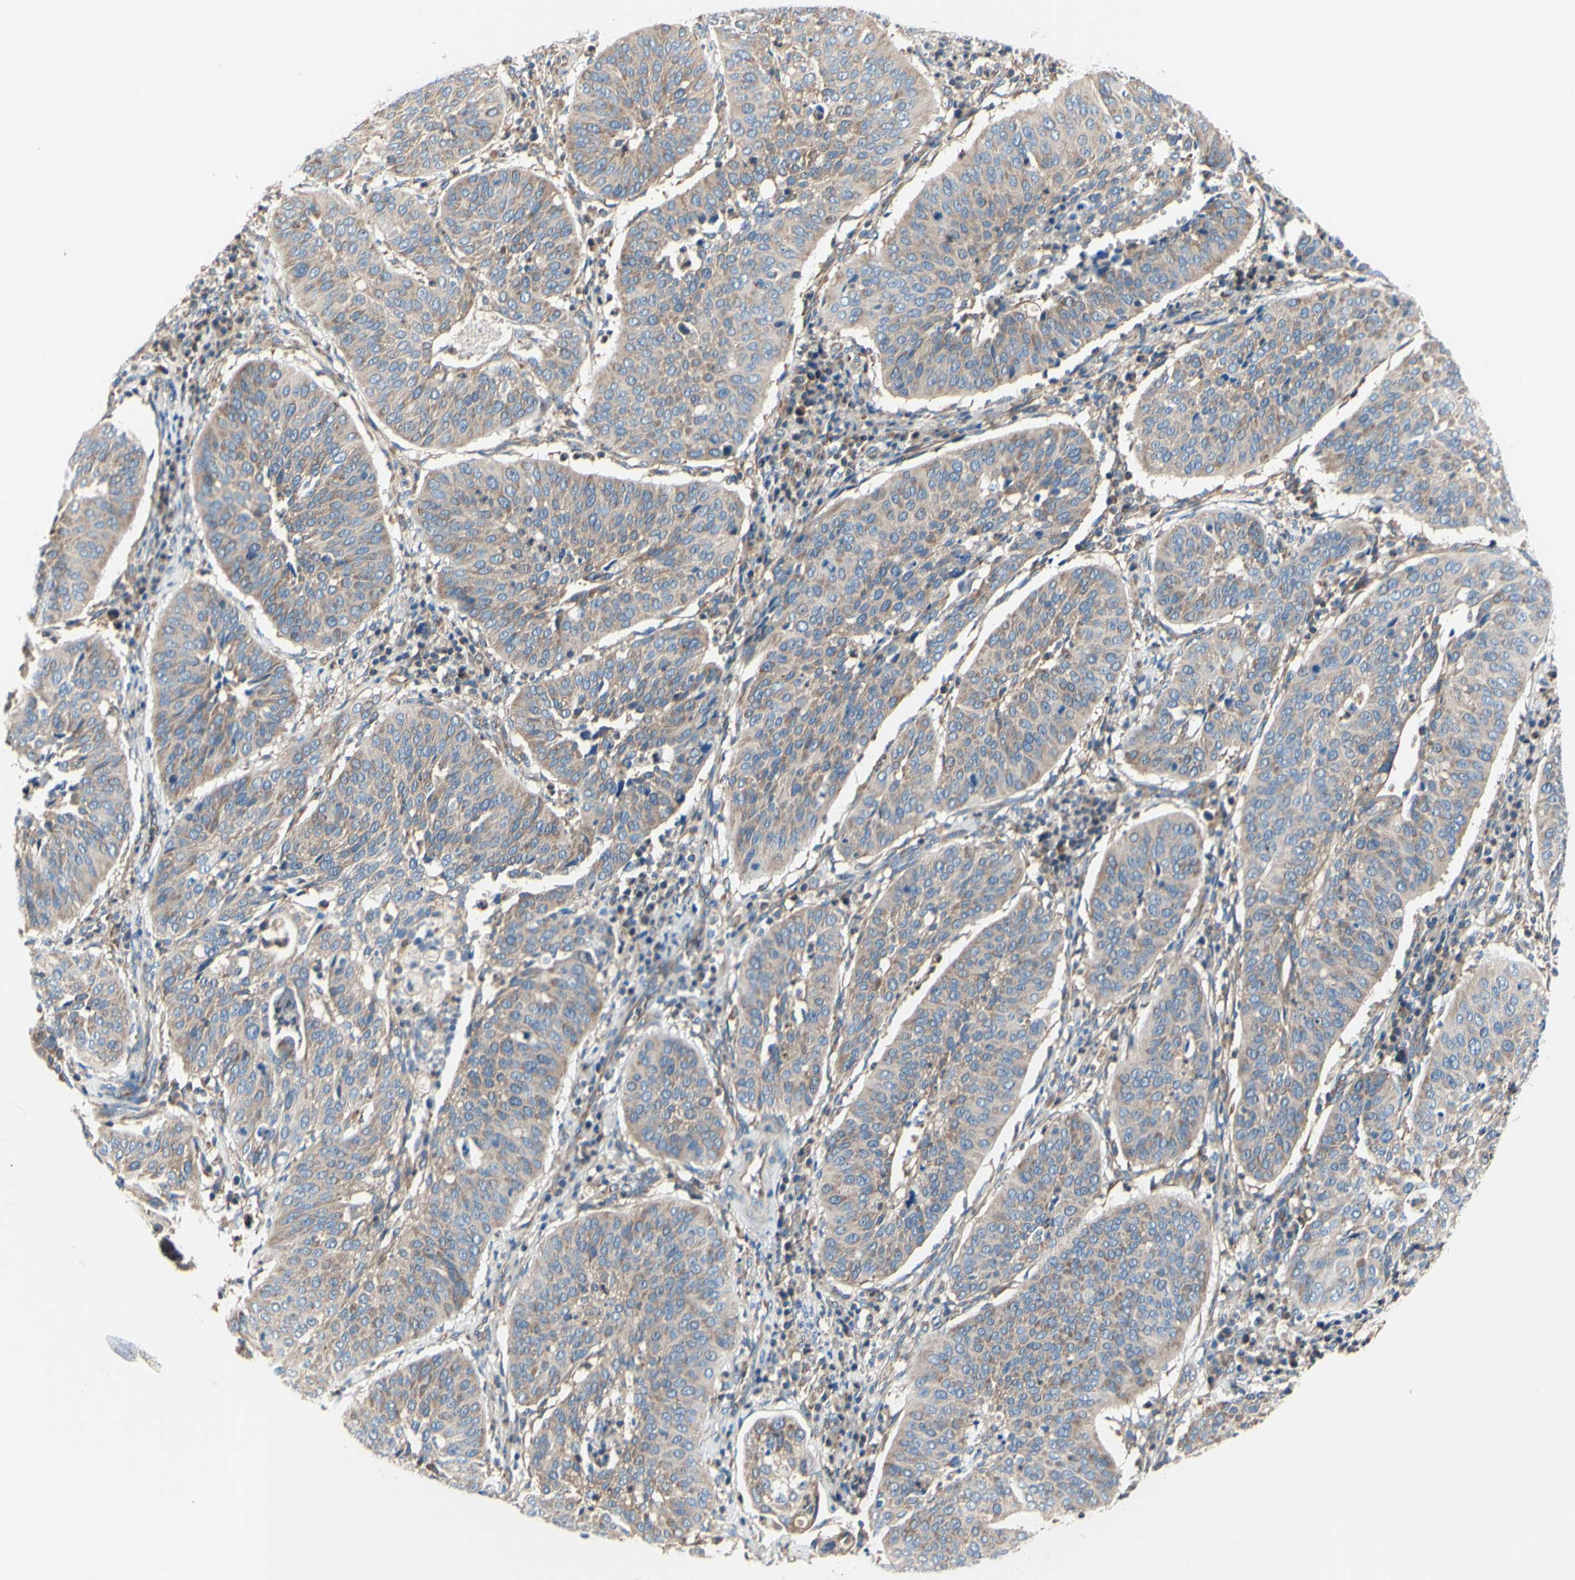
{"staining": {"intensity": "weak", "quantity": ">75%", "location": "cytoplasmic/membranous"}, "tissue": "cervical cancer", "cell_type": "Tumor cells", "image_type": "cancer", "snomed": [{"axis": "morphology", "description": "Normal tissue, NOS"}, {"axis": "morphology", "description": "Squamous cell carcinoma, NOS"}, {"axis": "topography", "description": "Cervix"}], "caption": "Cervical cancer stained for a protein (brown) displays weak cytoplasmic/membranous positive expression in about >75% of tumor cells.", "gene": "FMR1", "patient": {"sex": "female", "age": 39}}